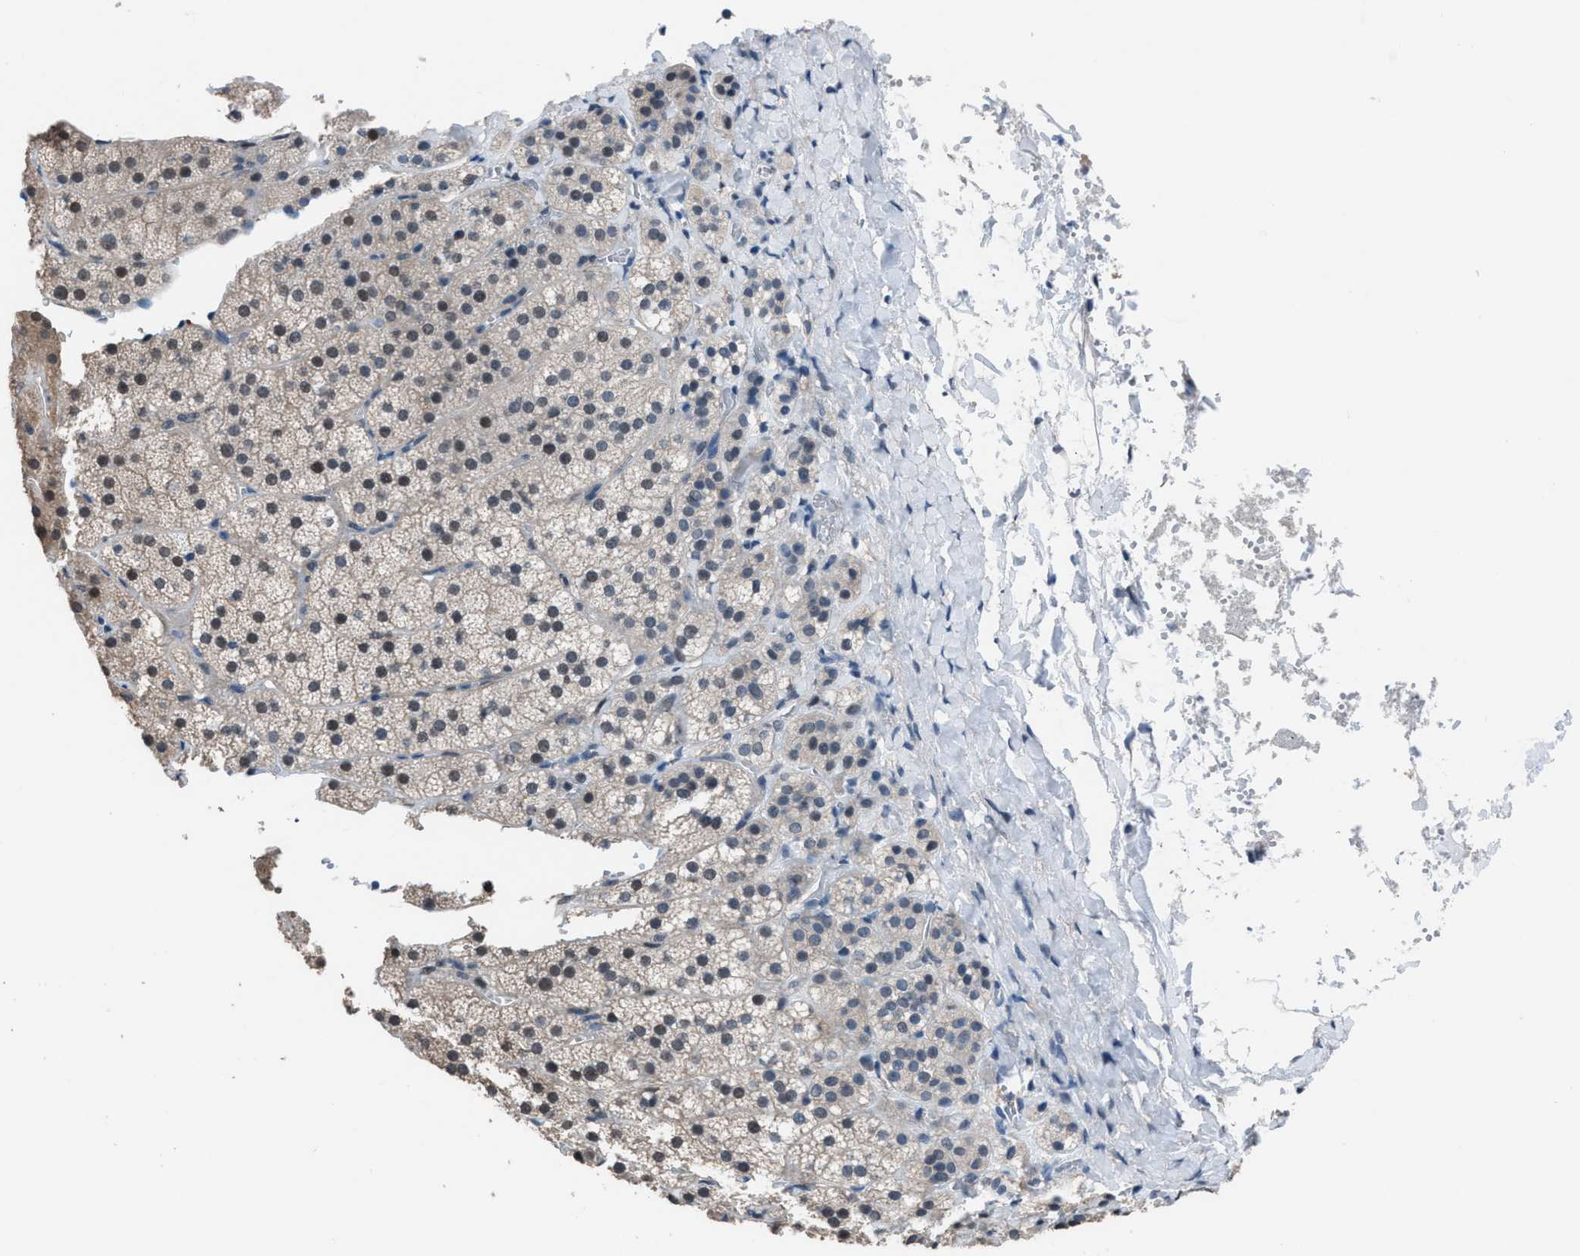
{"staining": {"intensity": "moderate", "quantity": ">75%", "location": "cytoplasmic/membranous,nuclear"}, "tissue": "adrenal gland", "cell_type": "Glandular cells", "image_type": "normal", "snomed": [{"axis": "morphology", "description": "Normal tissue, NOS"}, {"axis": "topography", "description": "Adrenal gland"}], "caption": "A brown stain shows moderate cytoplasmic/membranous,nuclear expression of a protein in glandular cells of normal human adrenal gland.", "gene": "ZNF276", "patient": {"sex": "female", "age": 44}}